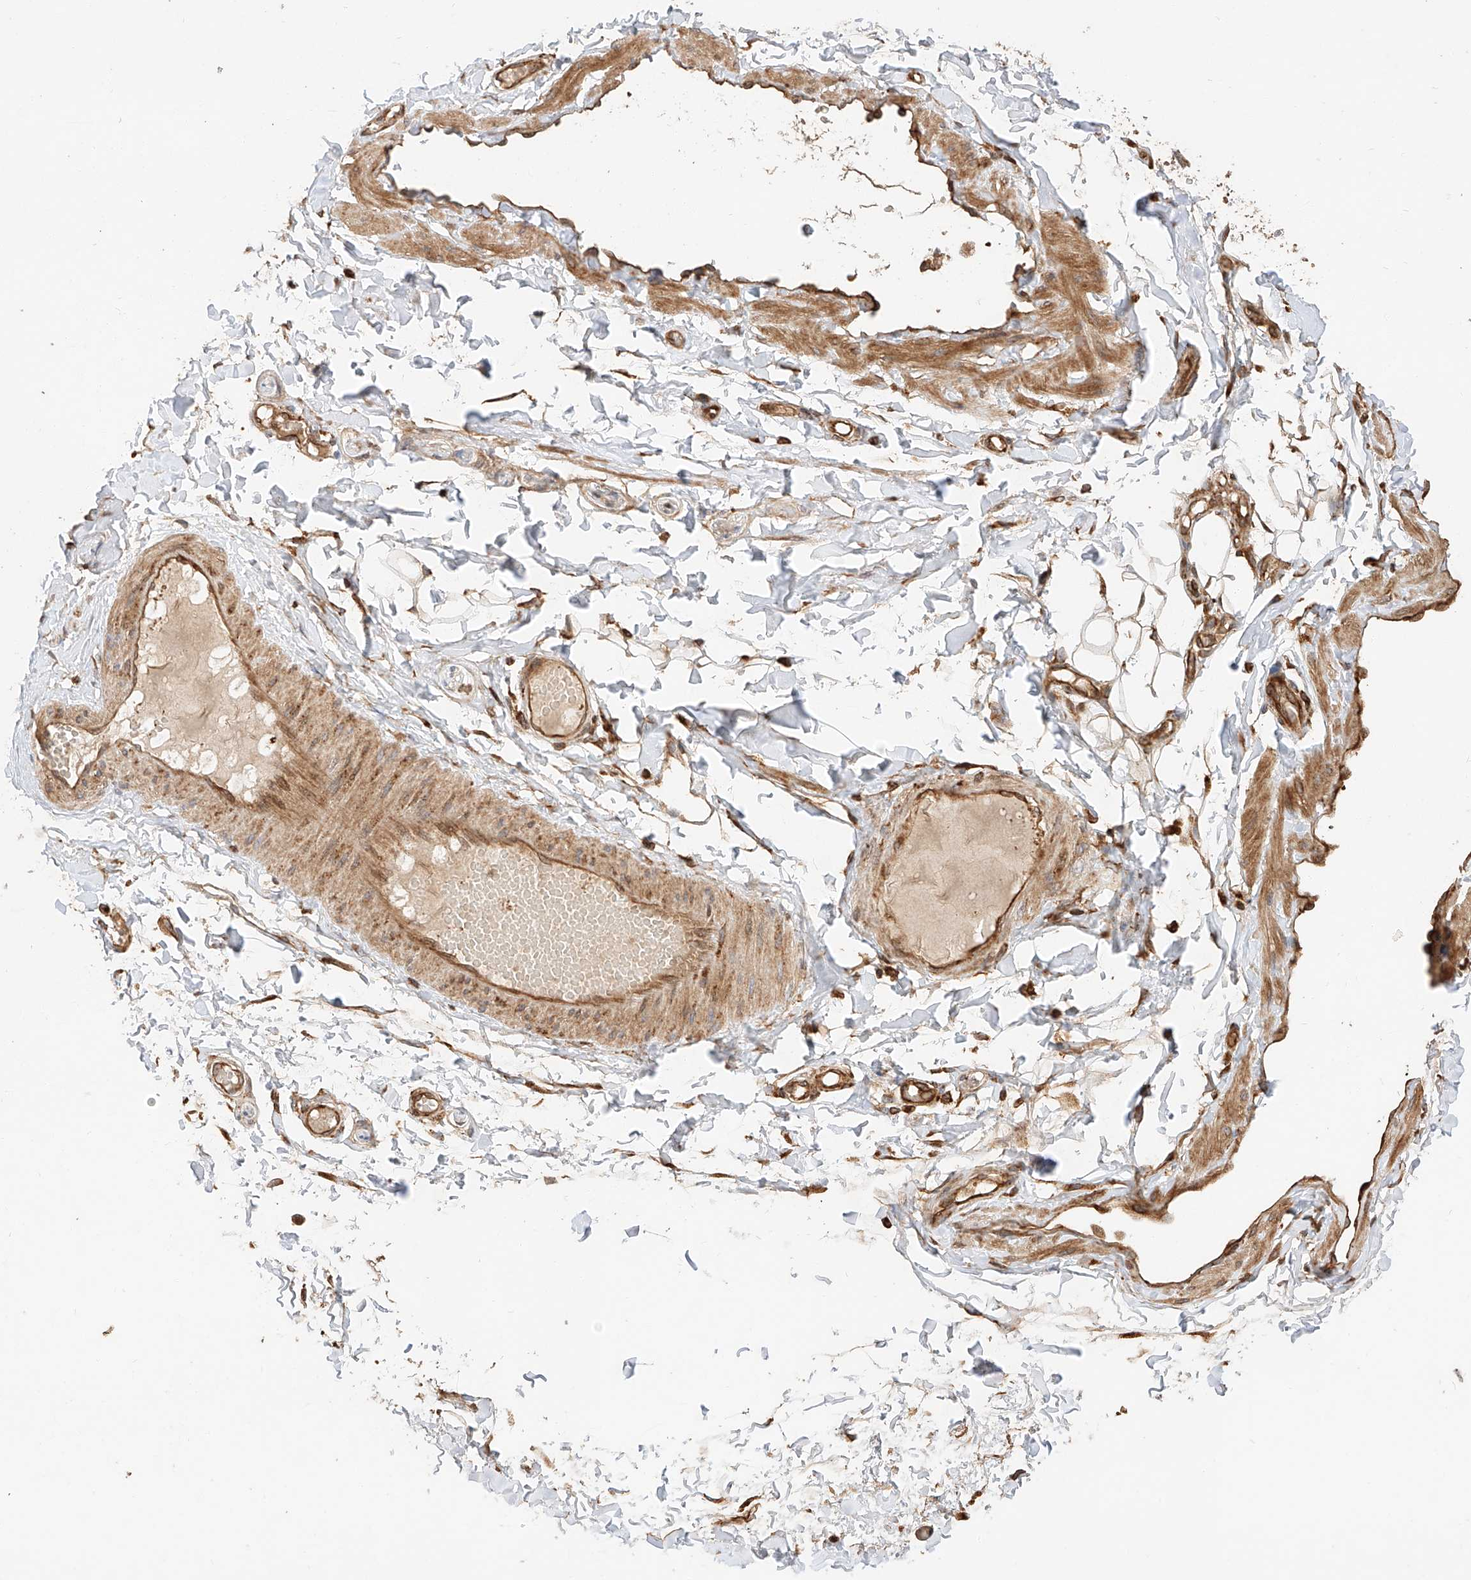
{"staining": {"intensity": "moderate", "quantity": "25%-75%", "location": "cytoplasmic/membranous"}, "tissue": "adipose tissue", "cell_type": "Adipocytes", "image_type": "normal", "snomed": [{"axis": "morphology", "description": "Normal tissue, NOS"}, {"axis": "topography", "description": "Adipose tissue"}, {"axis": "topography", "description": "Vascular tissue"}, {"axis": "topography", "description": "Peripheral nerve tissue"}], "caption": "Immunohistochemistry of benign human adipose tissue displays medium levels of moderate cytoplasmic/membranous positivity in about 25%-75% of adipocytes. (DAB IHC, brown staining for protein, blue staining for nuclei).", "gene": "ZNF84", "patient": {"sex": "male", "age": 25}}